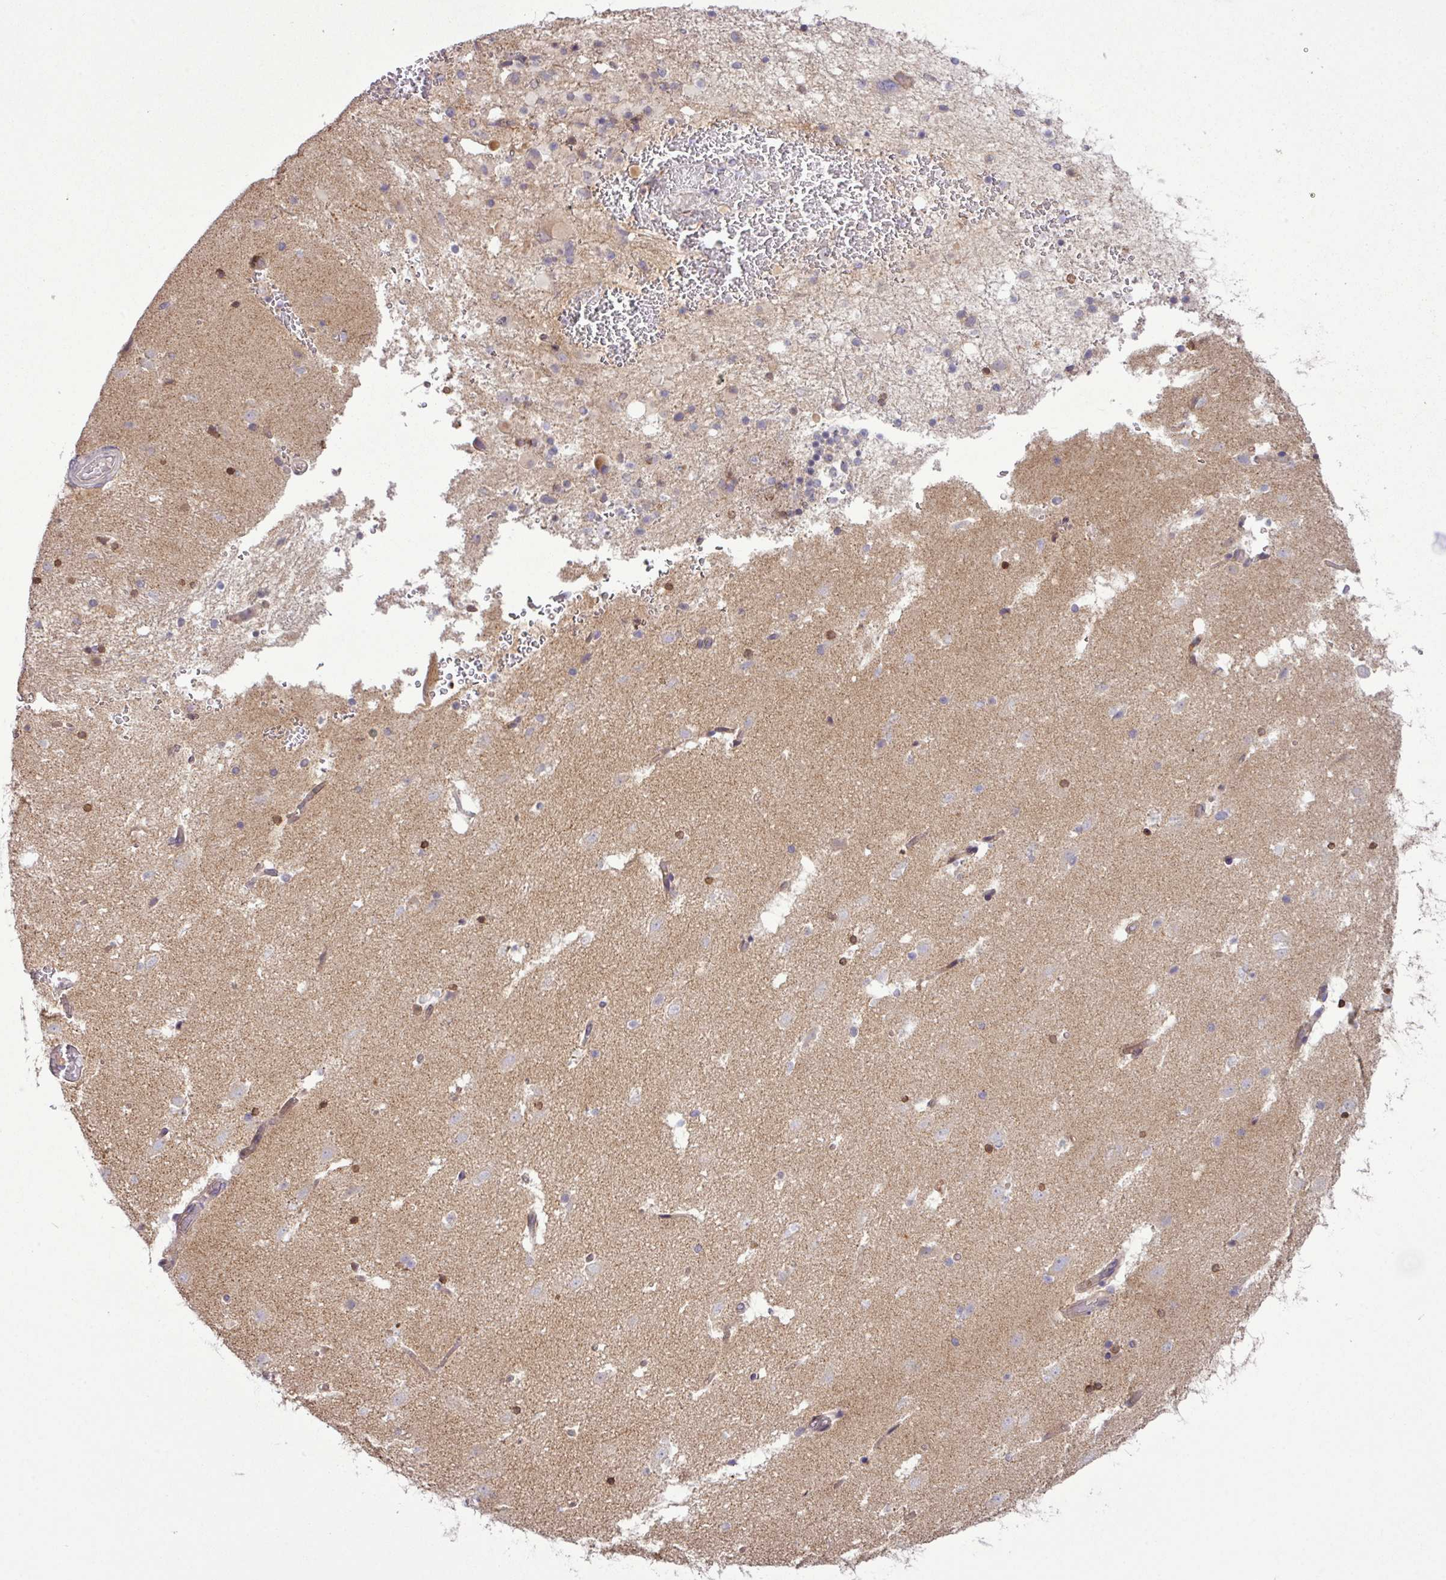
{"staining": {"intensity": "moderate", "quantity": "<25%", "location": "nuclear"}, "tissue": "caudate", "cell_type": "Glial cells", "image_type": "normal", "snomed": [{"axis": "morphology", "description": "Normal tissue, NOS"}, {"axis": "topography", "description": "Lateral ventricle wall"}], "caption": "Immunohistochemical staining of benign caudate exhibits low levels of moderate nuclear staining in approximately <25% of glial cells.", "gene": "TMEM62", "patient": {"sex": "male", "age": 37}}